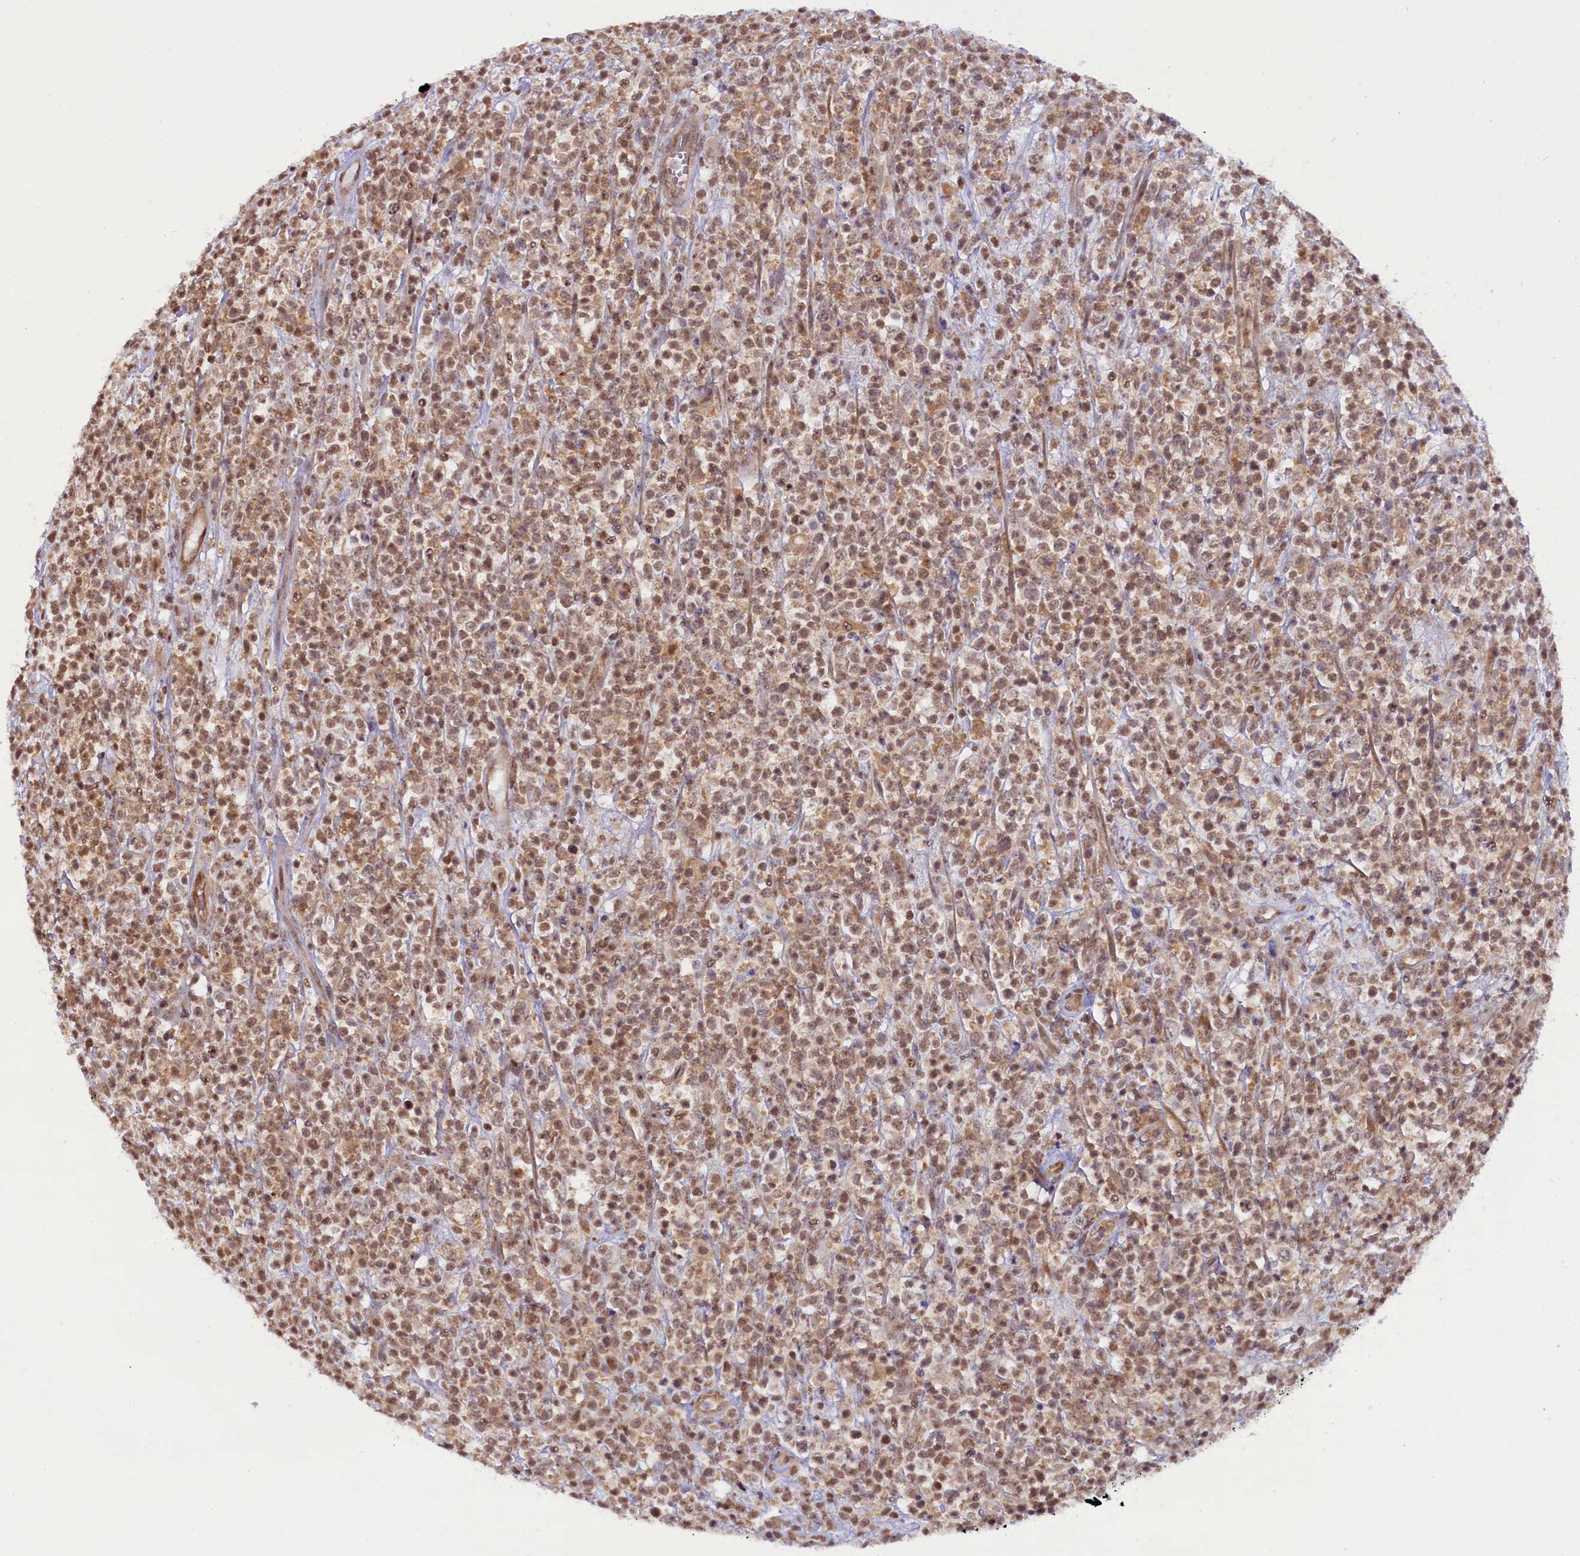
{"staining": {"intensity": "moderate", "quantity": ">75%", "location": "nuclear"}, "tissue": "lymphoma", "cell_type": "Tumor cells", "image_type": "cancer", "snomed": [{"axis": "morphology", "description": "Malignant lymphoma, non-Hodgkin's type, High grade"}, {"axis": "topography", "description": "Colon"}], "caption": "Protein analysis of lymphoma tissue exhibits moderate nuclear staining in approximately >75% of tumor cells. The staining is performed using DAB (3,3'-diaminobenzidine) brown chromogen to label protein expression. The nuclei are counter-stained blue using hematoxylin.", "gene": "FCHO1", "patient": {"sex": "female", "age": 53}}